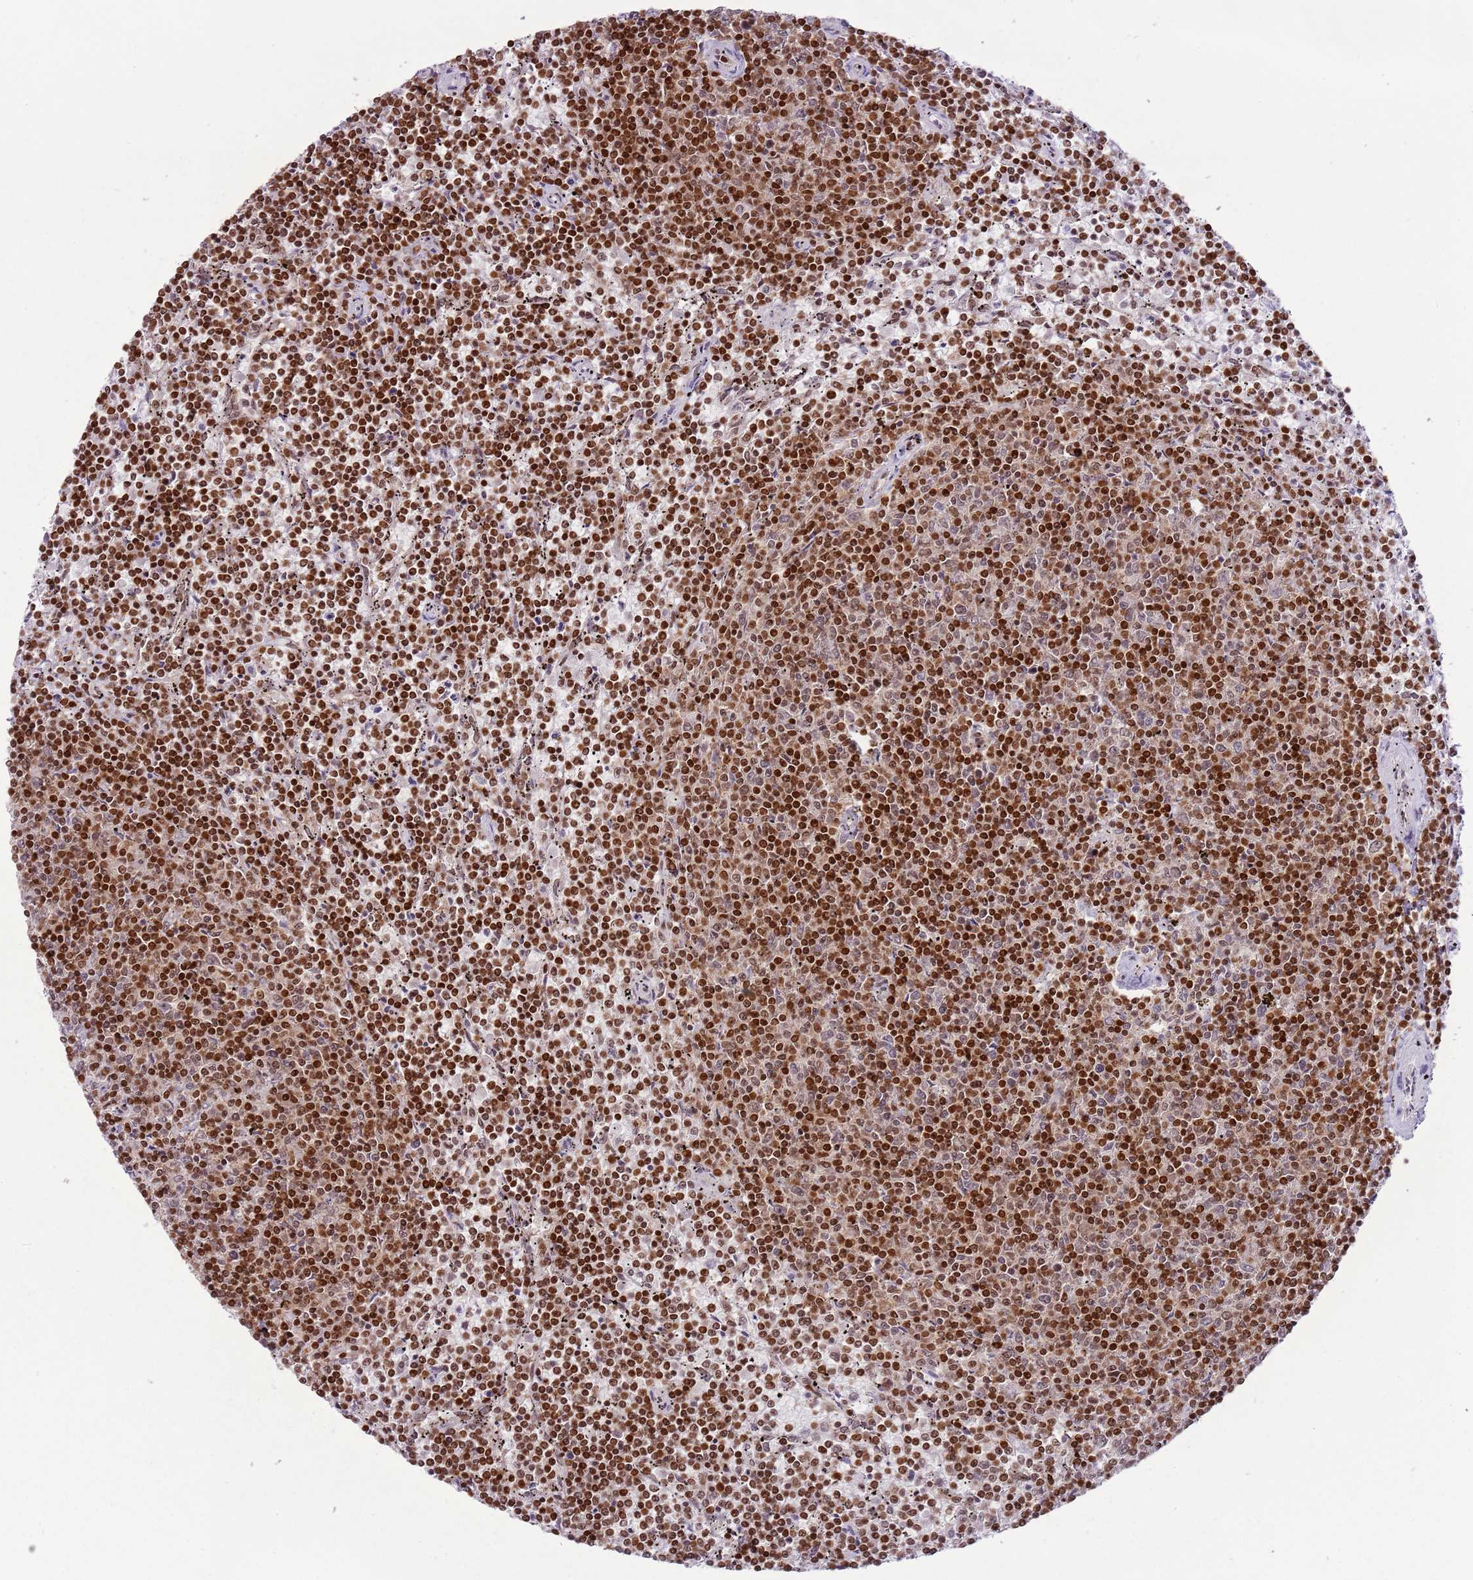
{"staining": {"intensity": "strong", "quantity": ">75%", "location": "nuclear"}, "tissue": "lymphoma", "cell_type": "Tumor cells", "image_type": "cancer", "snomed": [{"axis": "morphology", "description": "Malignant lymphoma, non-Hodgkin's type, Low grade"}, {"axis": "topography", "description": "Spleen"}], "caption": "Immunohistochemistry (IHC) (DAB) staining of lymphoma demonstrates strong nuclear protein positivity in approximately >75% of tumor cells.", "gene": "SELENOH", "patient": {"sex": "female", "age": 50}}